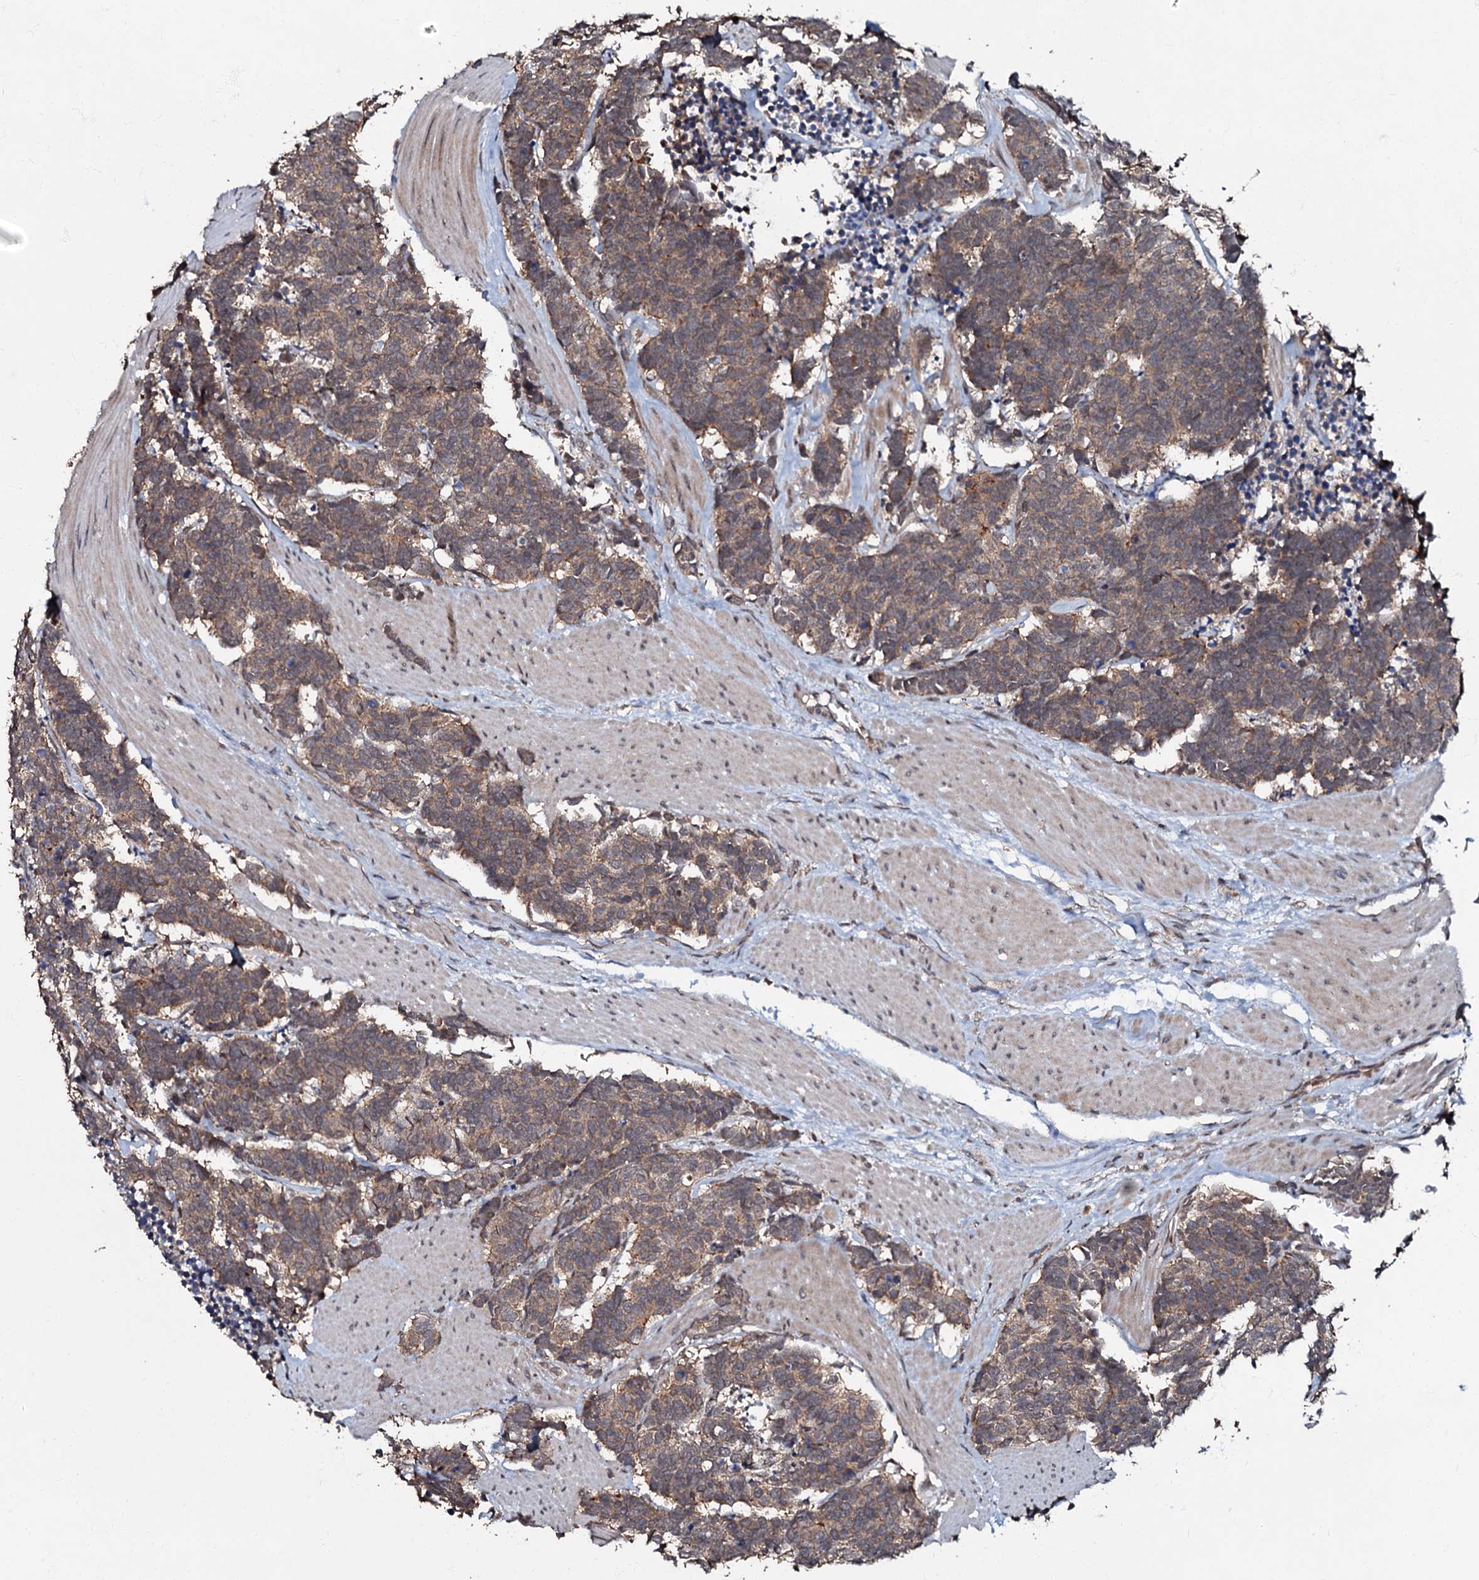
{"staining": {"intensity": "weak", "quantity": ">75%", "location": "cytoplasmic/membranous"}, "tissue": "carcinoid", "cell_type": "Tumor cells", "image_type": "cancer", "snomed": [{"axis": "morphology", "description": "Carcinoma, NOS"}, {"axis": "morphology", "description": "Carcinoid, malignant, NOS"}, {"axis": "topography", "description": "Urinary bladder"}], "caption": "Protein staining exhibits weak cytoplasmic/membranous positivity in about >75% of tumor cells in malignant carcinoid.", "gene": "MANSC4", "patient": {"sex": "male", "age": 57}}